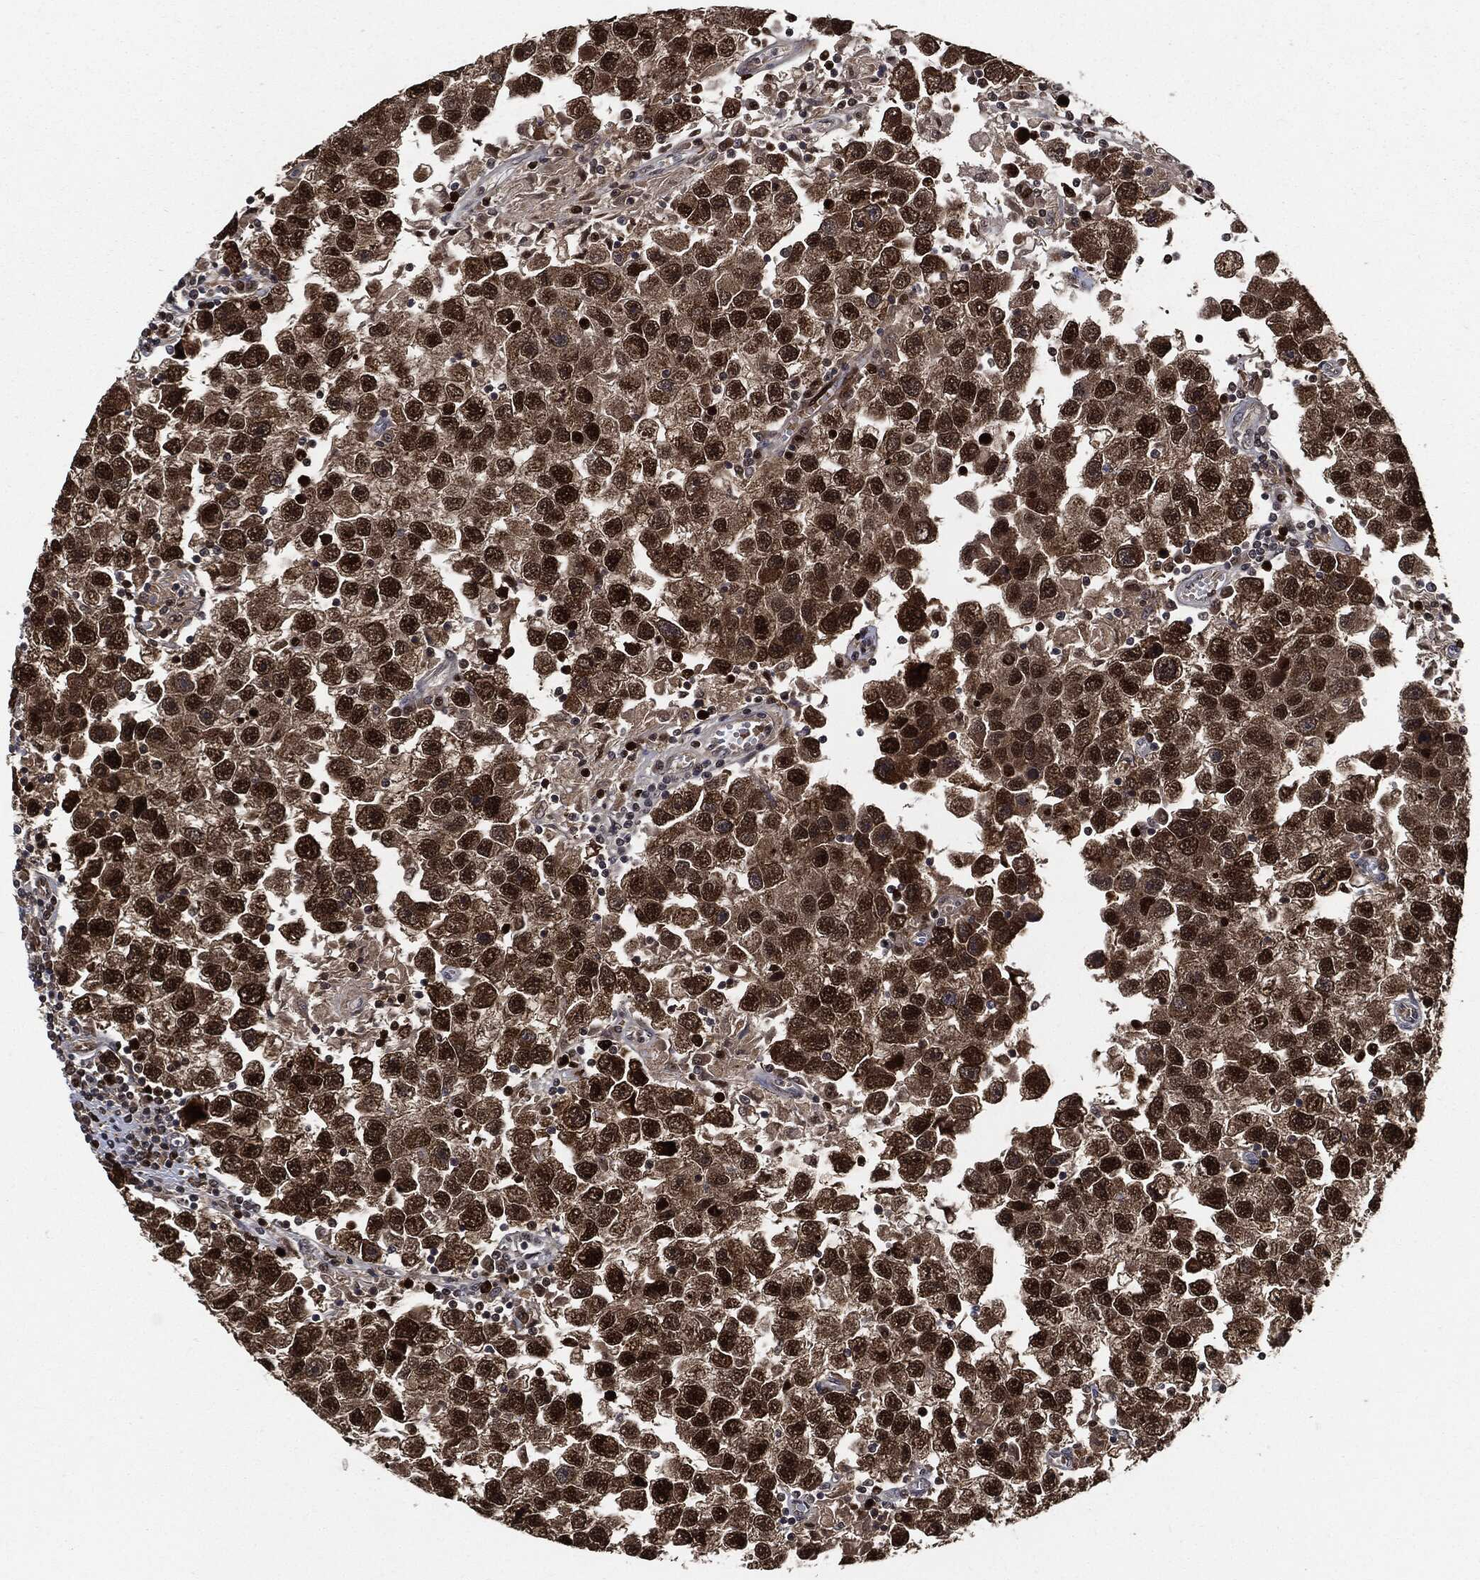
{"staining": {"intensity": "strong", "quantity": ">75%", "location": "nuclear"}, "tissue": "testis cancer", "cell_type": "Tumor cells", "image_type": "cancer", "snomed": [{"axis": "morphology", "description": "Seminoma, NOS"}, {"axis": "topography", "description": "Testis"}], "caption": "Tumor cells display high levels of strong nuclear expression in approximately >75% of cells in testis cancer.", "gene": "PCNA", "patient": {"sex": "male", "age": 26}}